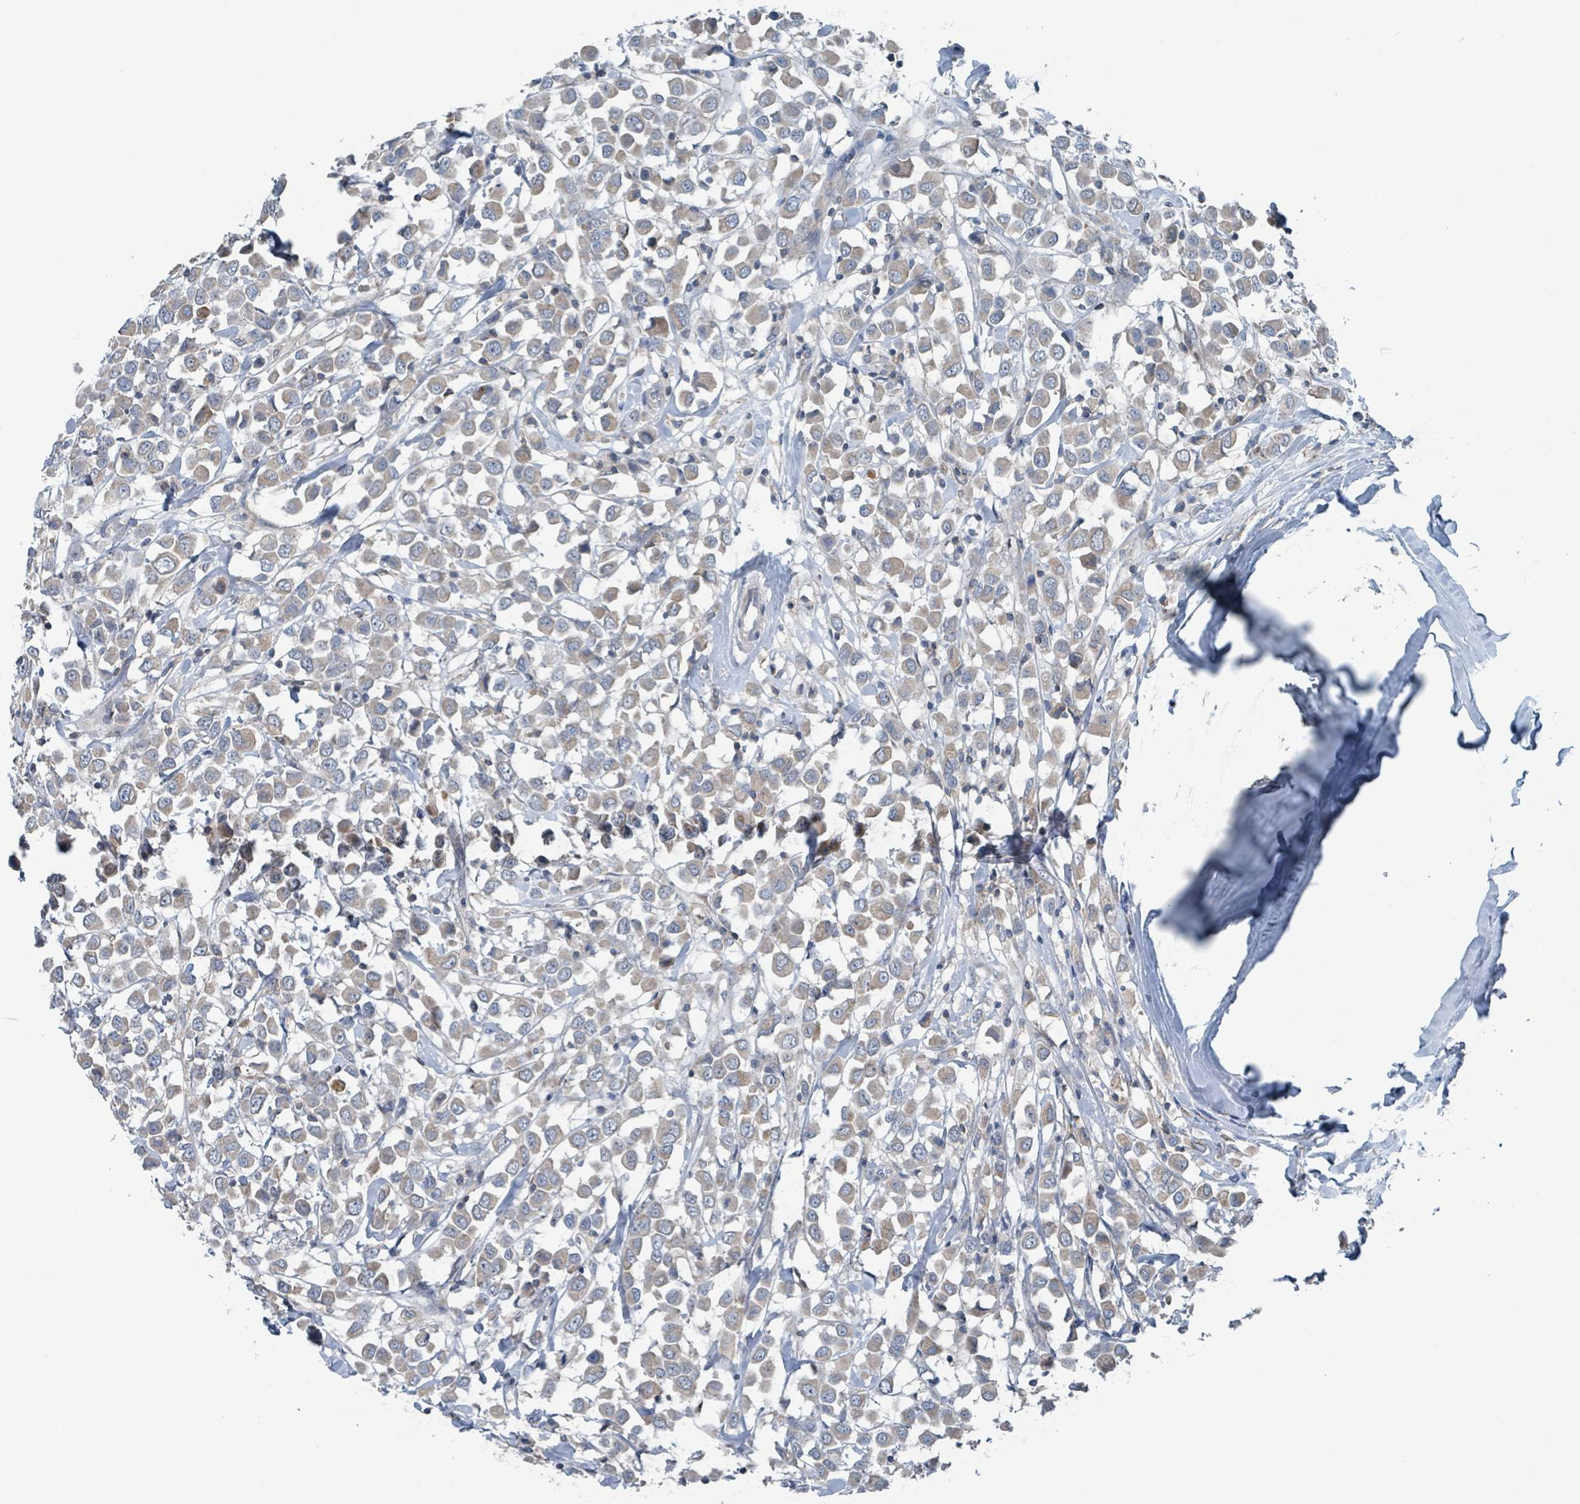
{"staining": {"intensity": "weak", "quantity": "<25%", "location": "cytoplasmic/membranous"}, "tissue": "breast cancer", "cell_type": "Tumor cells", "image_type": "cancer", "snomed": [{"axis": "morphology", "description": "Duct carcinoma"}, {"axis": "topography", "description": "Breast"}], "caption": "An image of breast cancer stained for a protein exhibits no brown staining in tumor cells.", "gene": "ACBD4", "patient": {"sex": "female", "age": 61}}